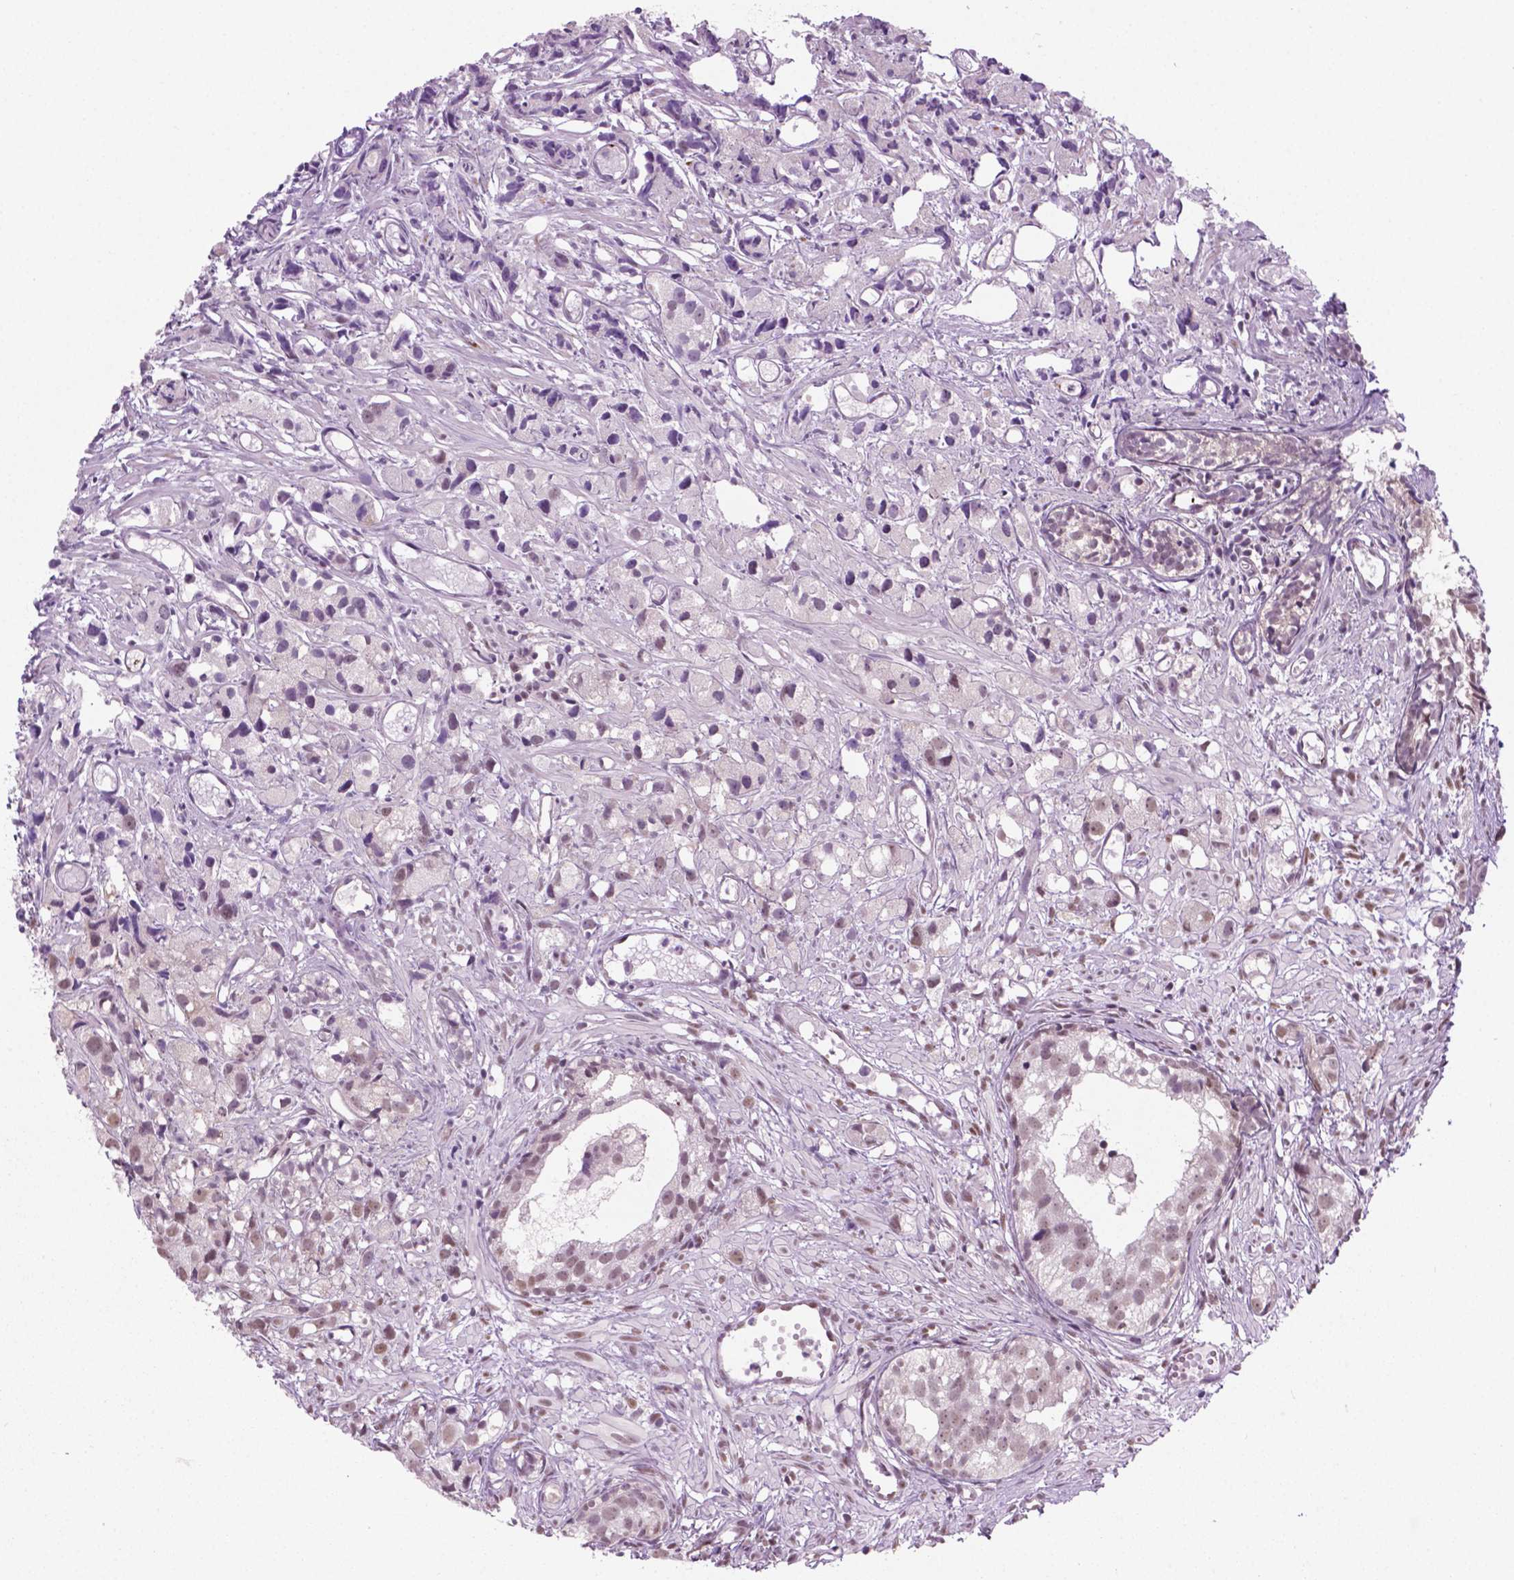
{"staining": {"intensity": "weak", "quantity": "25%-75%", "location": "nuclear"}, "tissue": "prostate cancer", "cell_type": "Tumor cells", "image_type": "cancer", "snomed": [{"axis": "morphology", "description": "Adenocarcinoma, High grade"}, {"axis": "topography", "description": "Prostate"}], "caption": "A histopathology image showing weak nuclear staining in approximately 25%-75% of tumor cells in adenocarcinoma (high-grade) (prostate), as visualized by brown immunohistochemical staining.", "gene": "PHAX", "patient": {"sex": "male", "age": 68}}